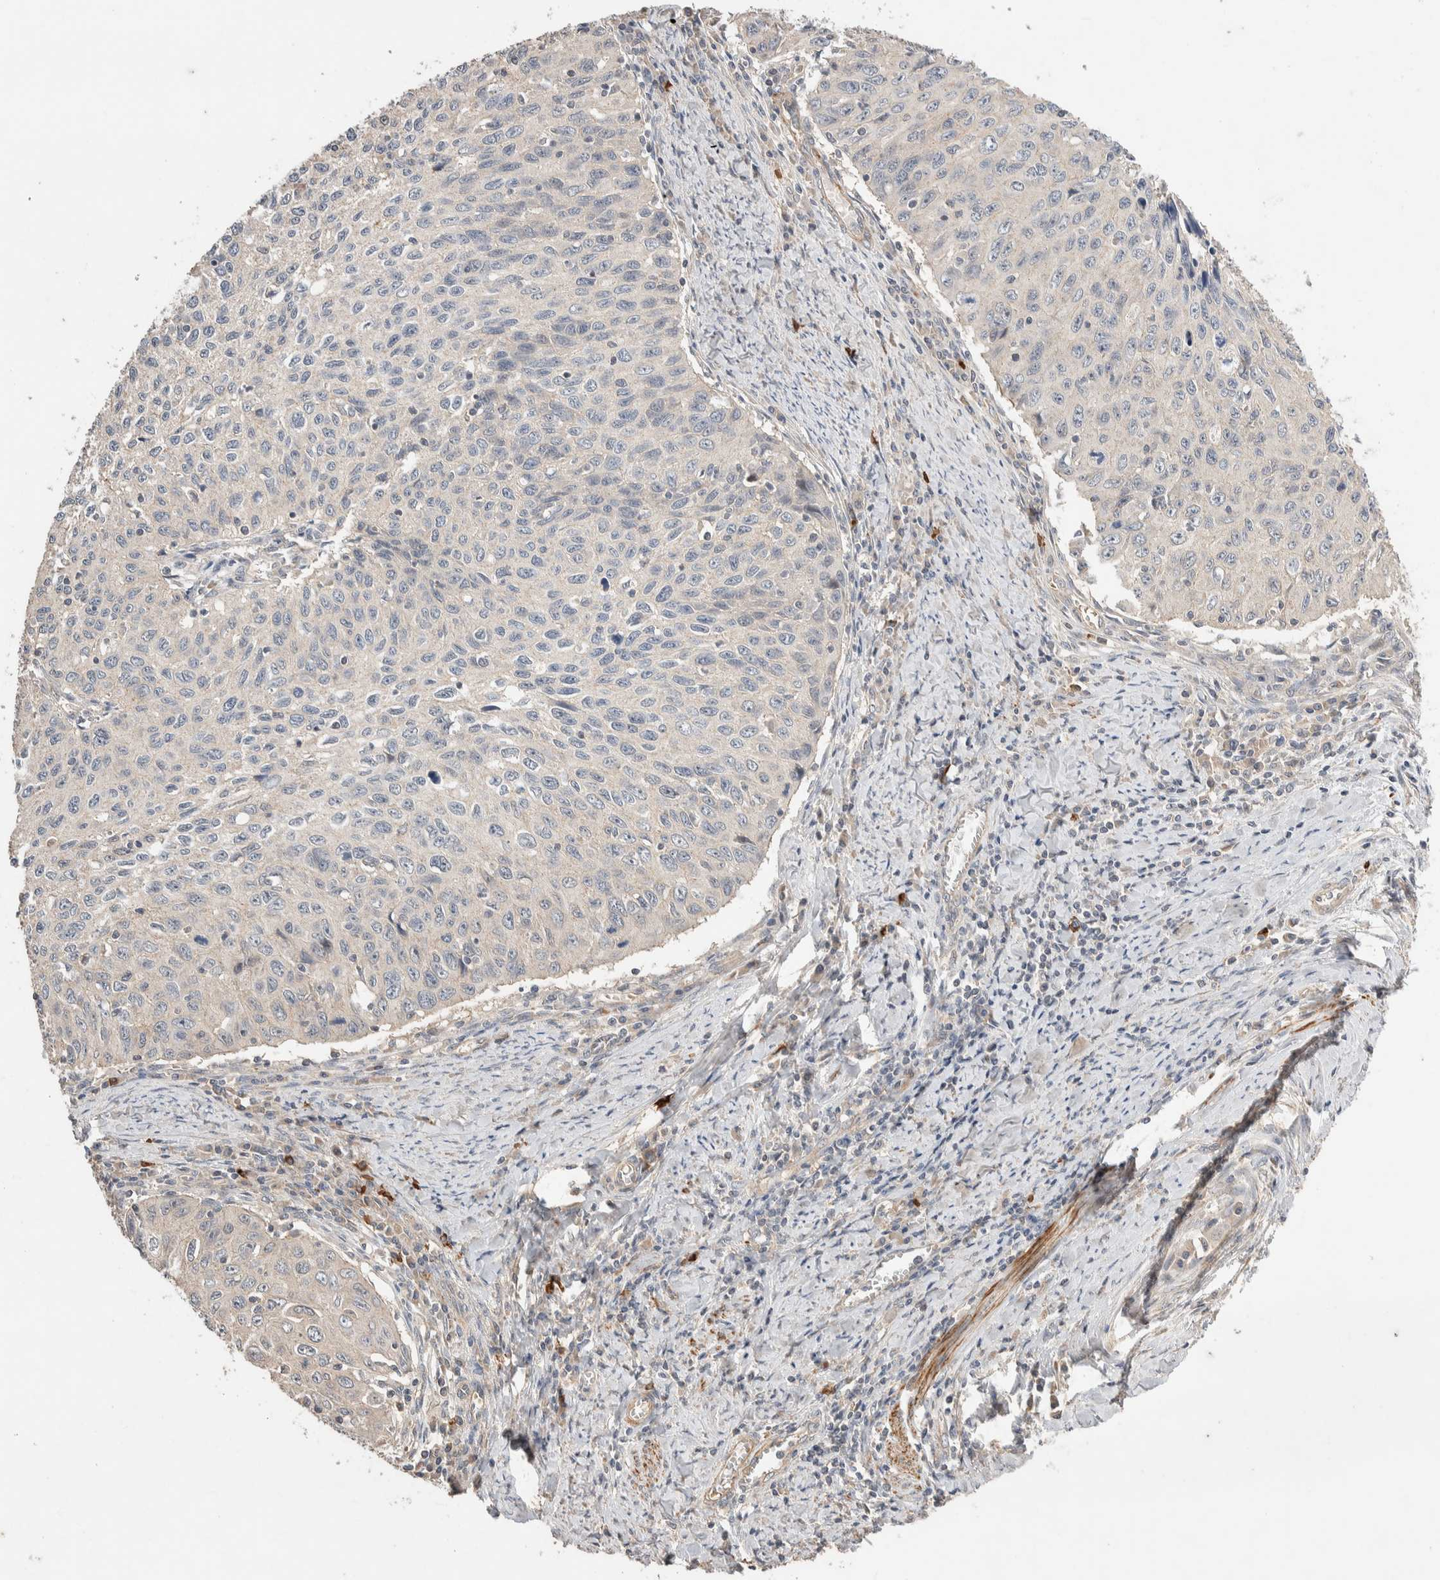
{"staining": {"intensity": "negative", "quantity": "none", "location": "none"}, "tissue": "cervical cancer", "cell_type": "Tumor cells", "image_type": "cancer", "snomed": [{"axis": "morphology", "description": "Squamous cell carcinoma, NOS"}, {"axis": "topography", "description": "Cervix"}], "caption": "IHC histopathology image of neoplastic tissue: squamous cell carcinoma (cervical) stained with DAB (3,3'-diaminobenzidine) reveals no significant protein expression in tumor cells.", "gene": "WDR91", "patient": {"sex": "female", "age": 53}}